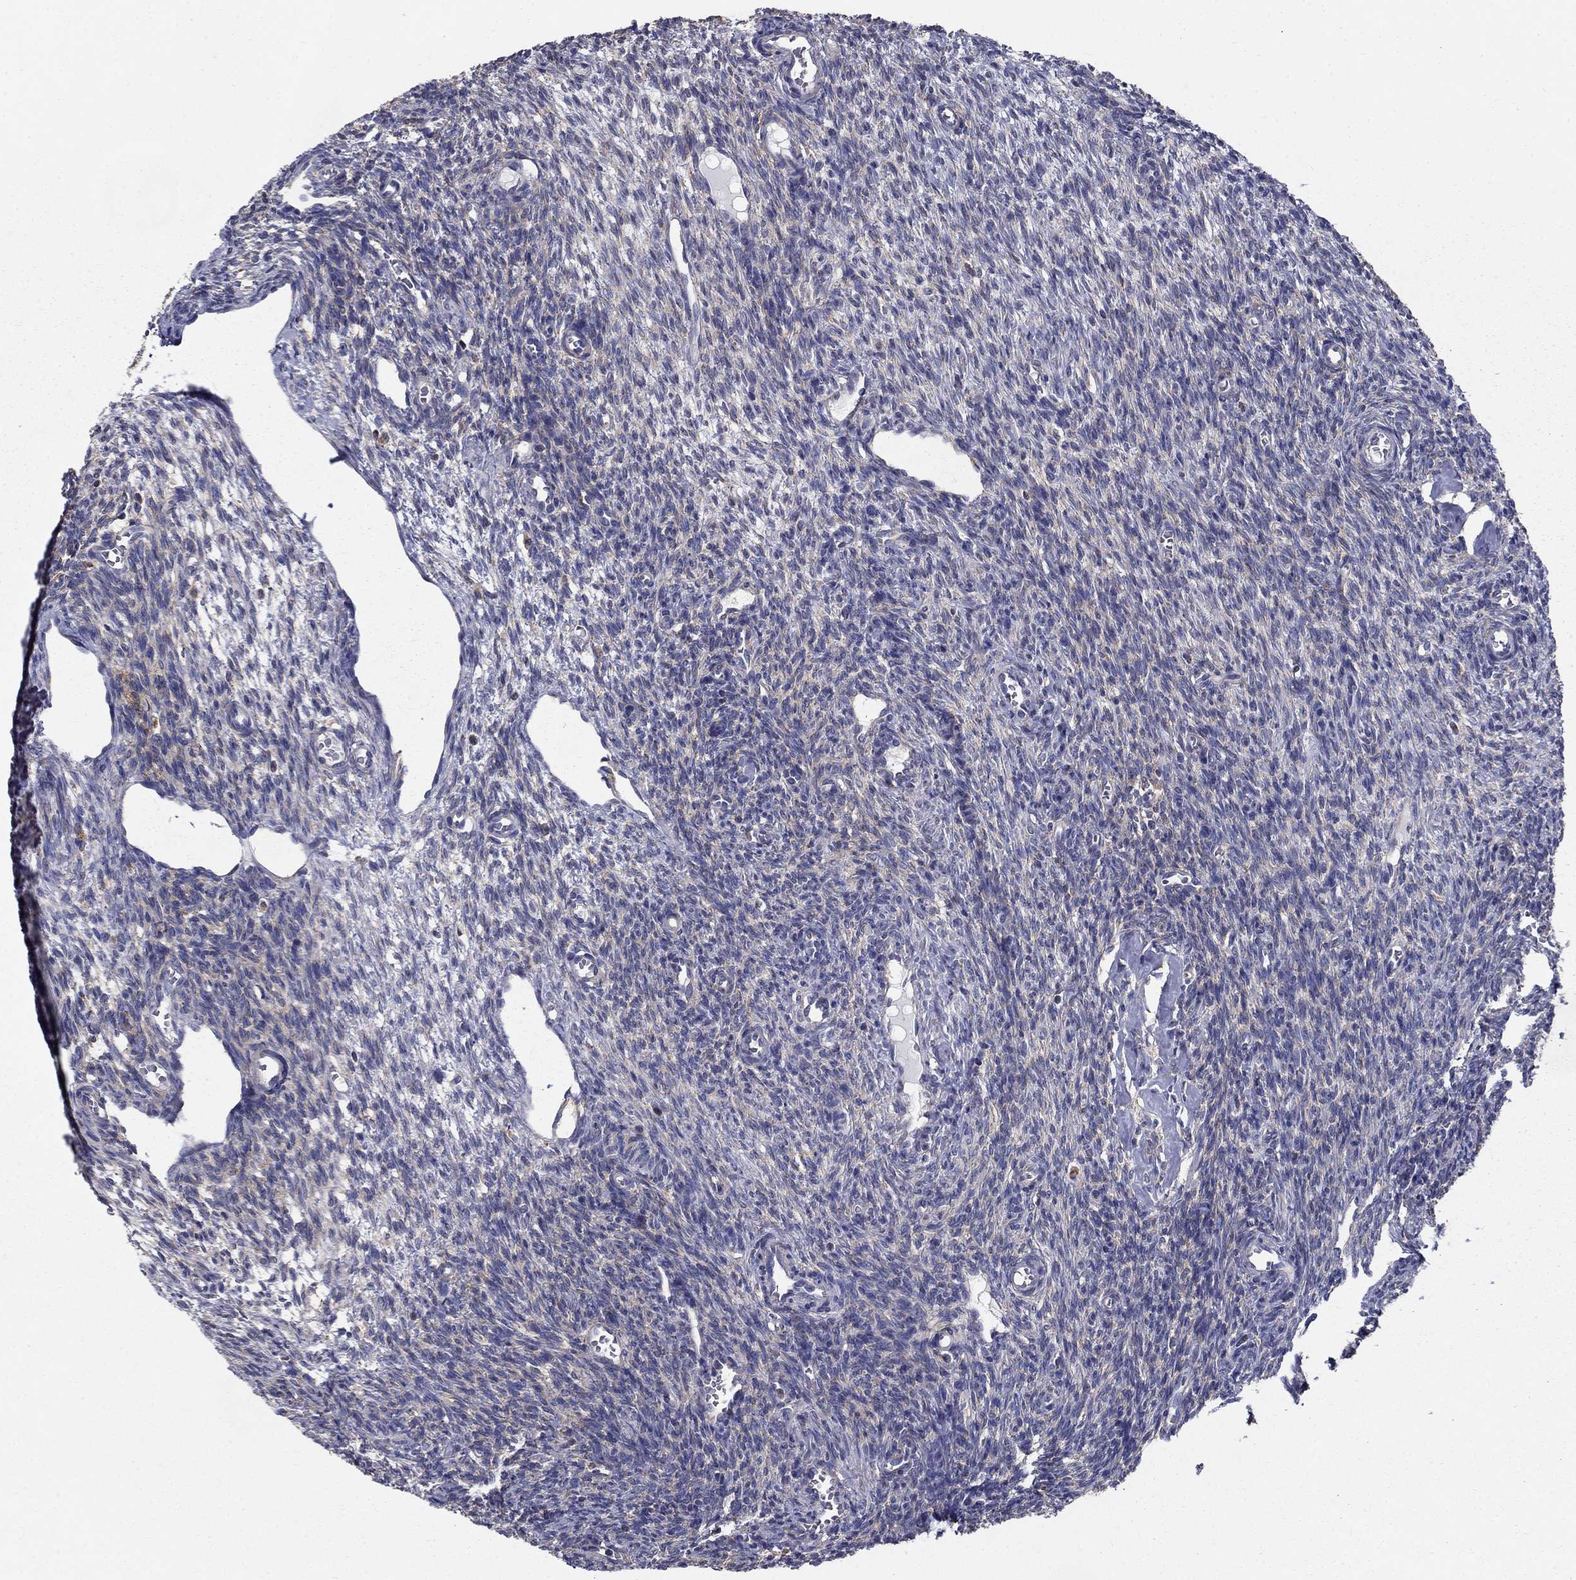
{"staining": {"intensity": "negative", "quantity": "none", "location": "none"}, "tissue": "ovary", "cell_type": "Follicle cells", "image_type": "normal", "snomed": [{"axis": "morphology", "description": "Normal tissue, NOS"}, {"axis": "topography", "description": "Ovary"}], "caption": "Follicle cells are negative for protein expression in benign human ovary. (DAB immunohistochemistry (IHC) visualized using brightfield microscopy, high magnification).", "gene": "NME5", "patient": {"sex": "female", "age": 27}}